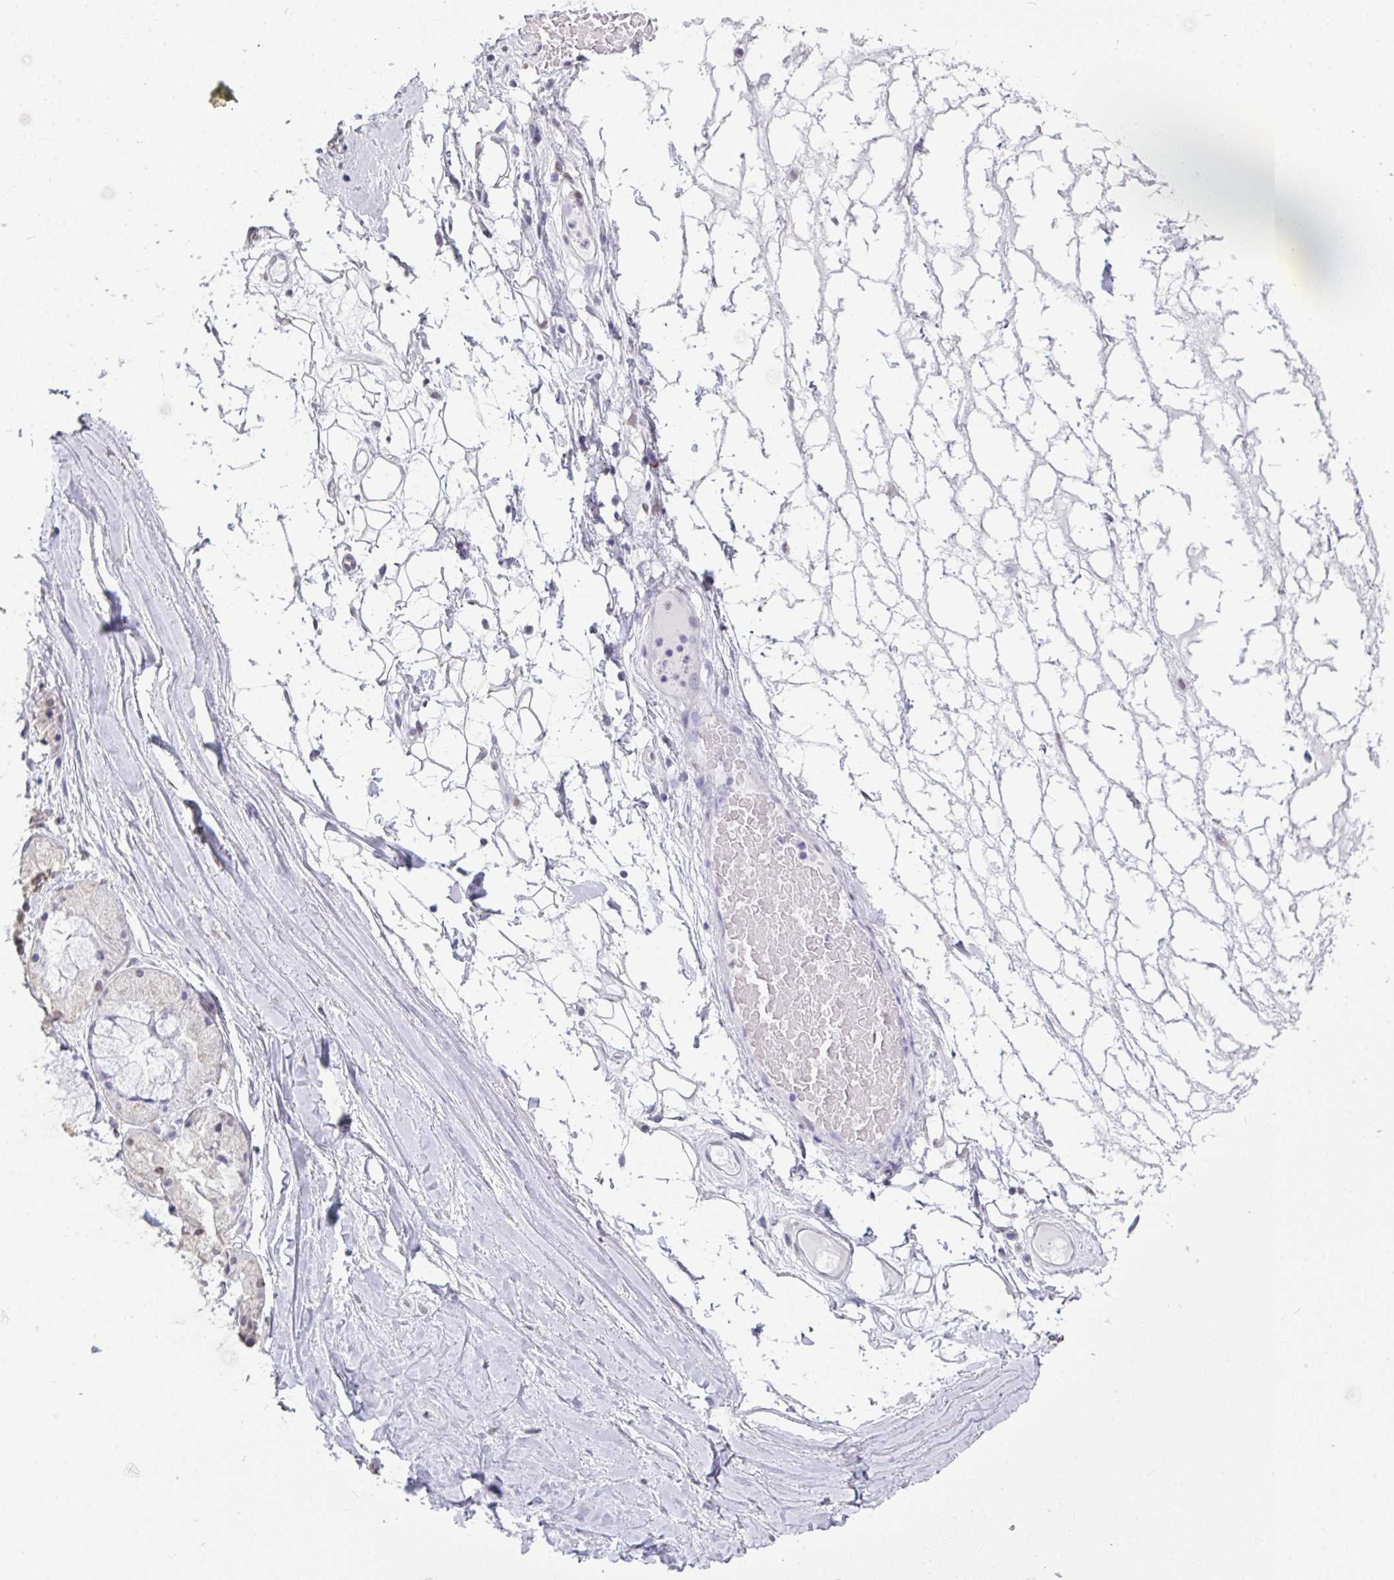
{"staining": {"intensity": "negative", "quantity": "none", "location": "none"}, "tissue": "adipose tissue", "cell_type": "Adipocytes", "image_type": "normal", "snomed": [{"axis": "morphology", "description": "Normal tissue, NOS"}, {"axis": "topography", "description": "Lymph node"}, {"axis": "topography", "description": "Cartilage tissue"}, {"axis": "topography", "description": "Nasopharynx"}], "caption": "Immunohistochemistry image of normal adipose tissue stained for a protein (brown), which displays no positivity in adipocytes.", "gene": "SEMA6B", "patient": {"sex": "male", "age": 63}}